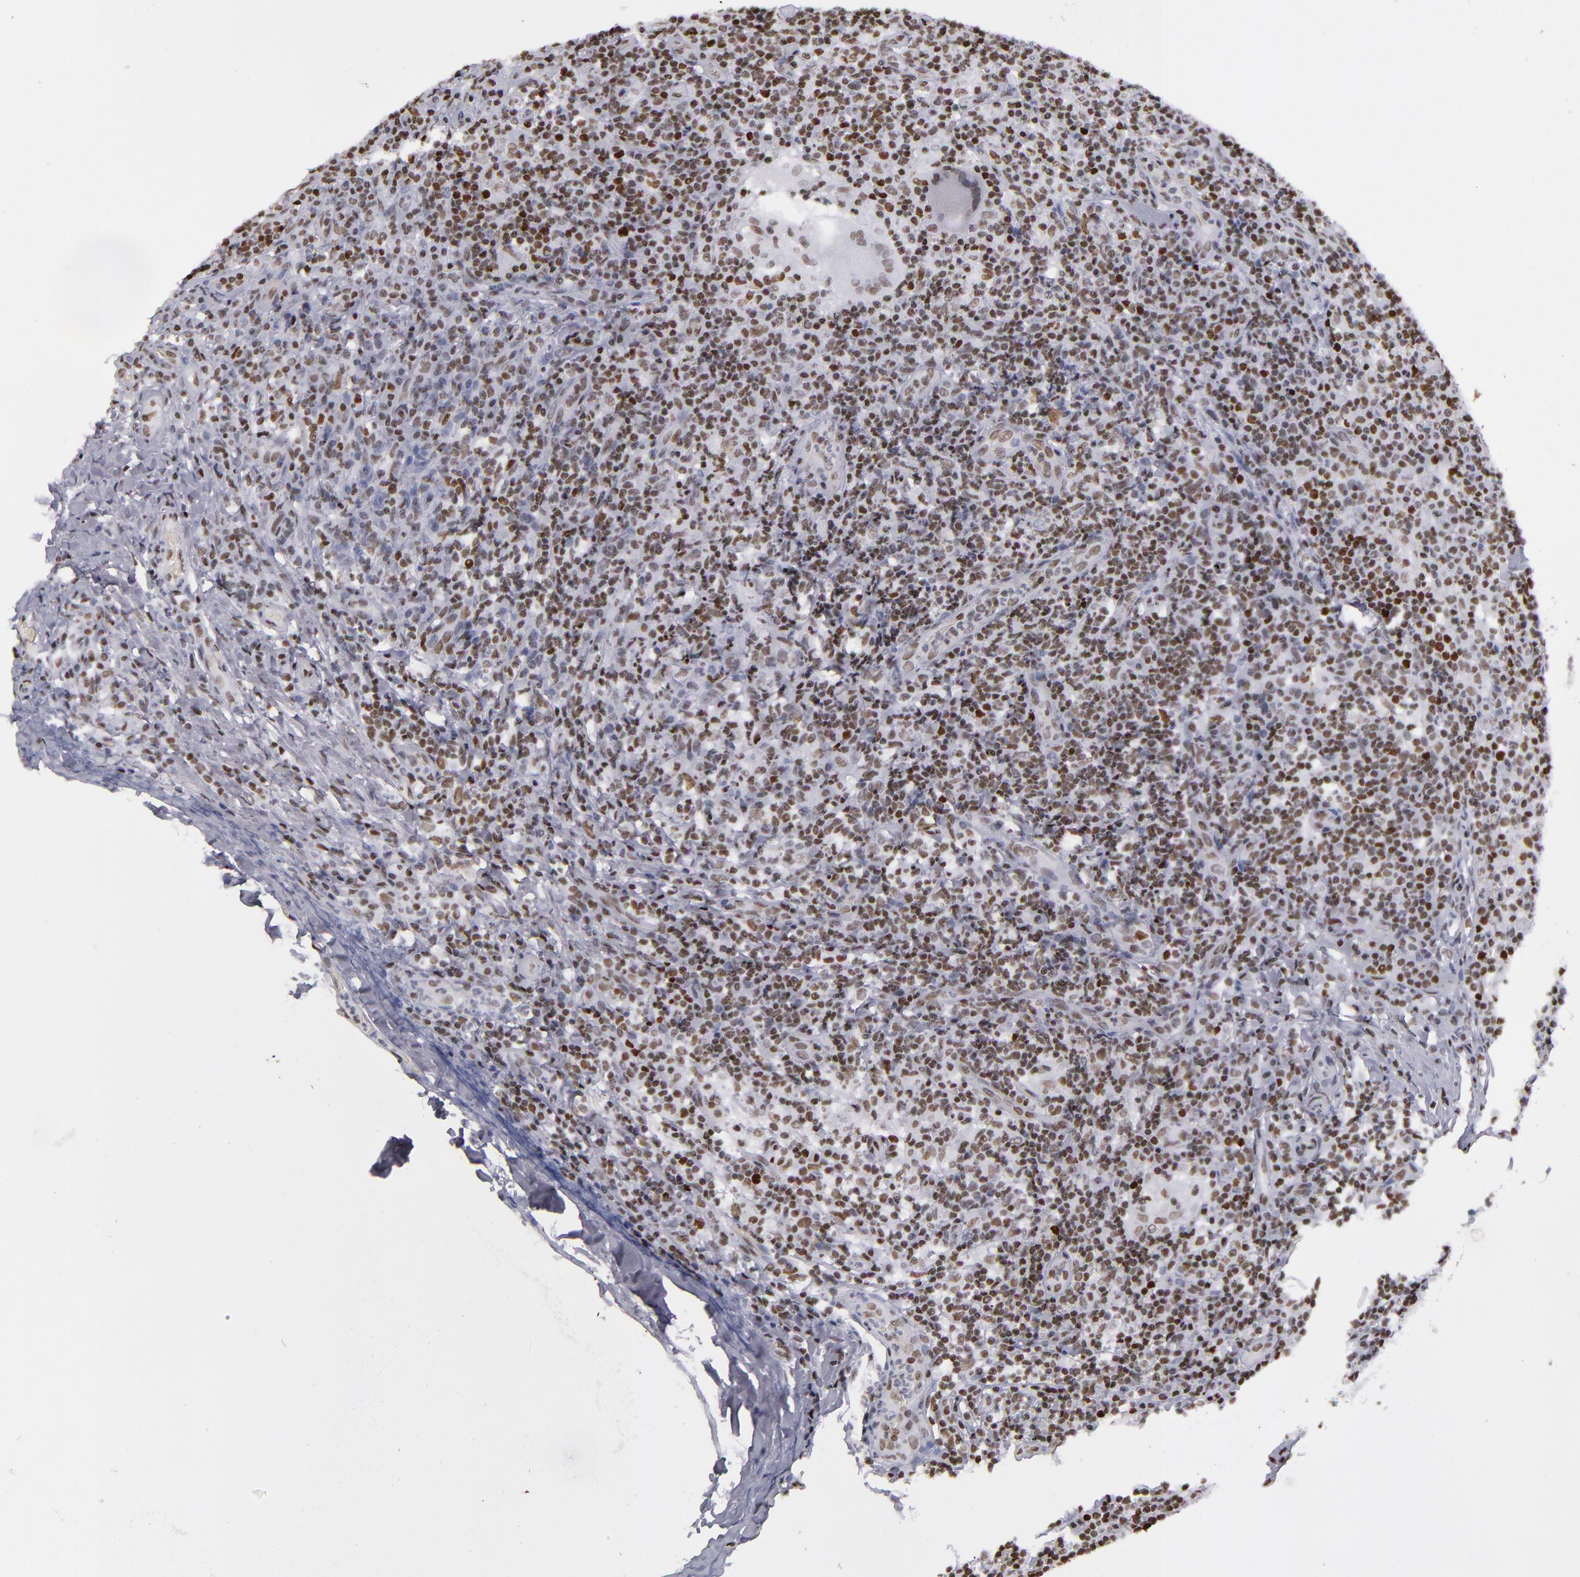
{"staining": {"intensity": "strong", "quantity": ">75%", "location": "nuclear"}, "tissue": "lymph node", "cell_type": "Germinal center cells", "image_type": "normal", "snomed": [{"axis": "morphology", "description": "Normal tissue, NOS"}, {"axis": "morphology", "description": "Inflammation, NOS"}, {"axis": "topography", "description": "Lymph node"}], "caption": "Human lymph node stained with a brown dye displays strong nuclear positive expression in approximately >75% of germinal center cells.", "gene": "TERF2", "patient": {"sex": "male", "age": 46}}